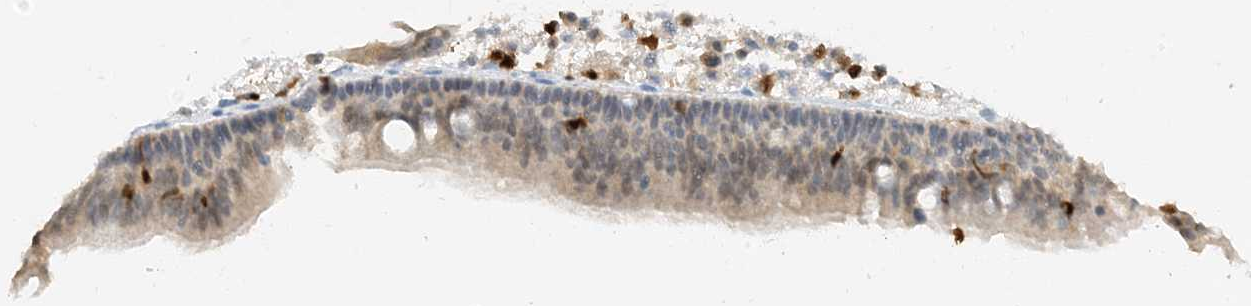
{"staining": {"intensity": "weak", "quantity": "25%-75%", "location": "cytoplasmic/membranous,nuclear"}, "tissue": "nasopharynx", "cell_type": "Respiratory epithelial cells", "image_type": "normal", "snomed": [{"axis": "morphology", "description": "Normal tissue, NOS"}, {"axis": "morphology", "description": "Inflammation, NOS"}, {"axis": "morphology", "description": "Malignant melanoma, Metastatic site"}, {"axis": "topography", "description": "Nasopharynx"}], "caption": "Brown immunohistochemical staining in unremarkable human nasopharynx exhibits weak cytoplasmic/membranous,nuclear positivity in about 25%-75% of respiratory epithelial cells.", "gene": "GCA", "patient": {"sex": "male", "age": 70}}